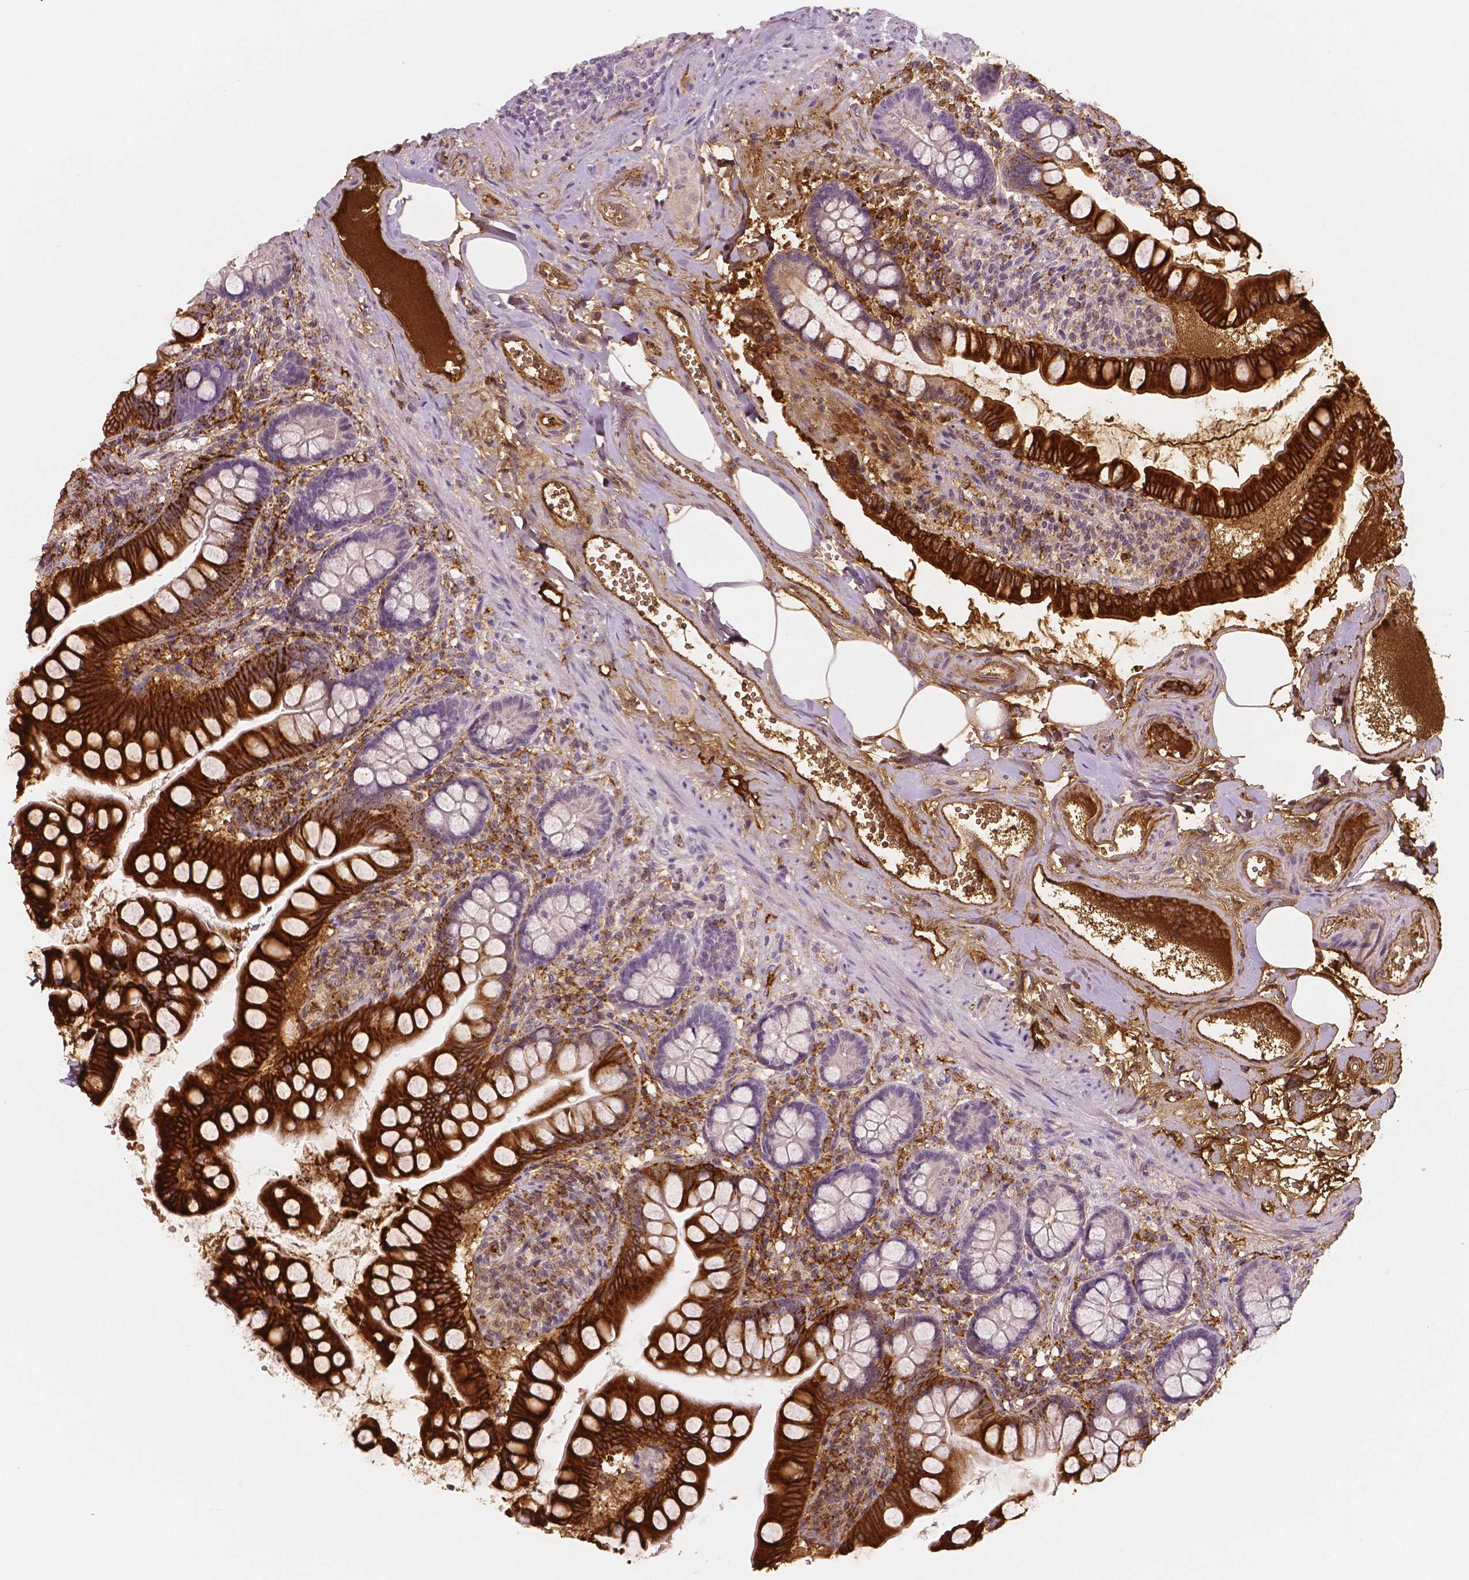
{"staining": {"intensity": "strong", "quantity": ">75%", "location": "cytoplasmic/membranous"}, "tissue": "small intestine", "cell_type": "Glandular cells", "image_type": "normal", "snomed": [{"axis": "morphology", "description": "Normal tissue, NOS"}, {"axis": "topography", "description": "Small intestine"}], "caption": "There is high levels of strong cytoplasmic/membranous positivity in glandular cells of benign small intestine, as demonstrated by immunohistochemical staining (brown color).", "gene": "APOA4", "patient": {"sex": "female", "age": 56}}